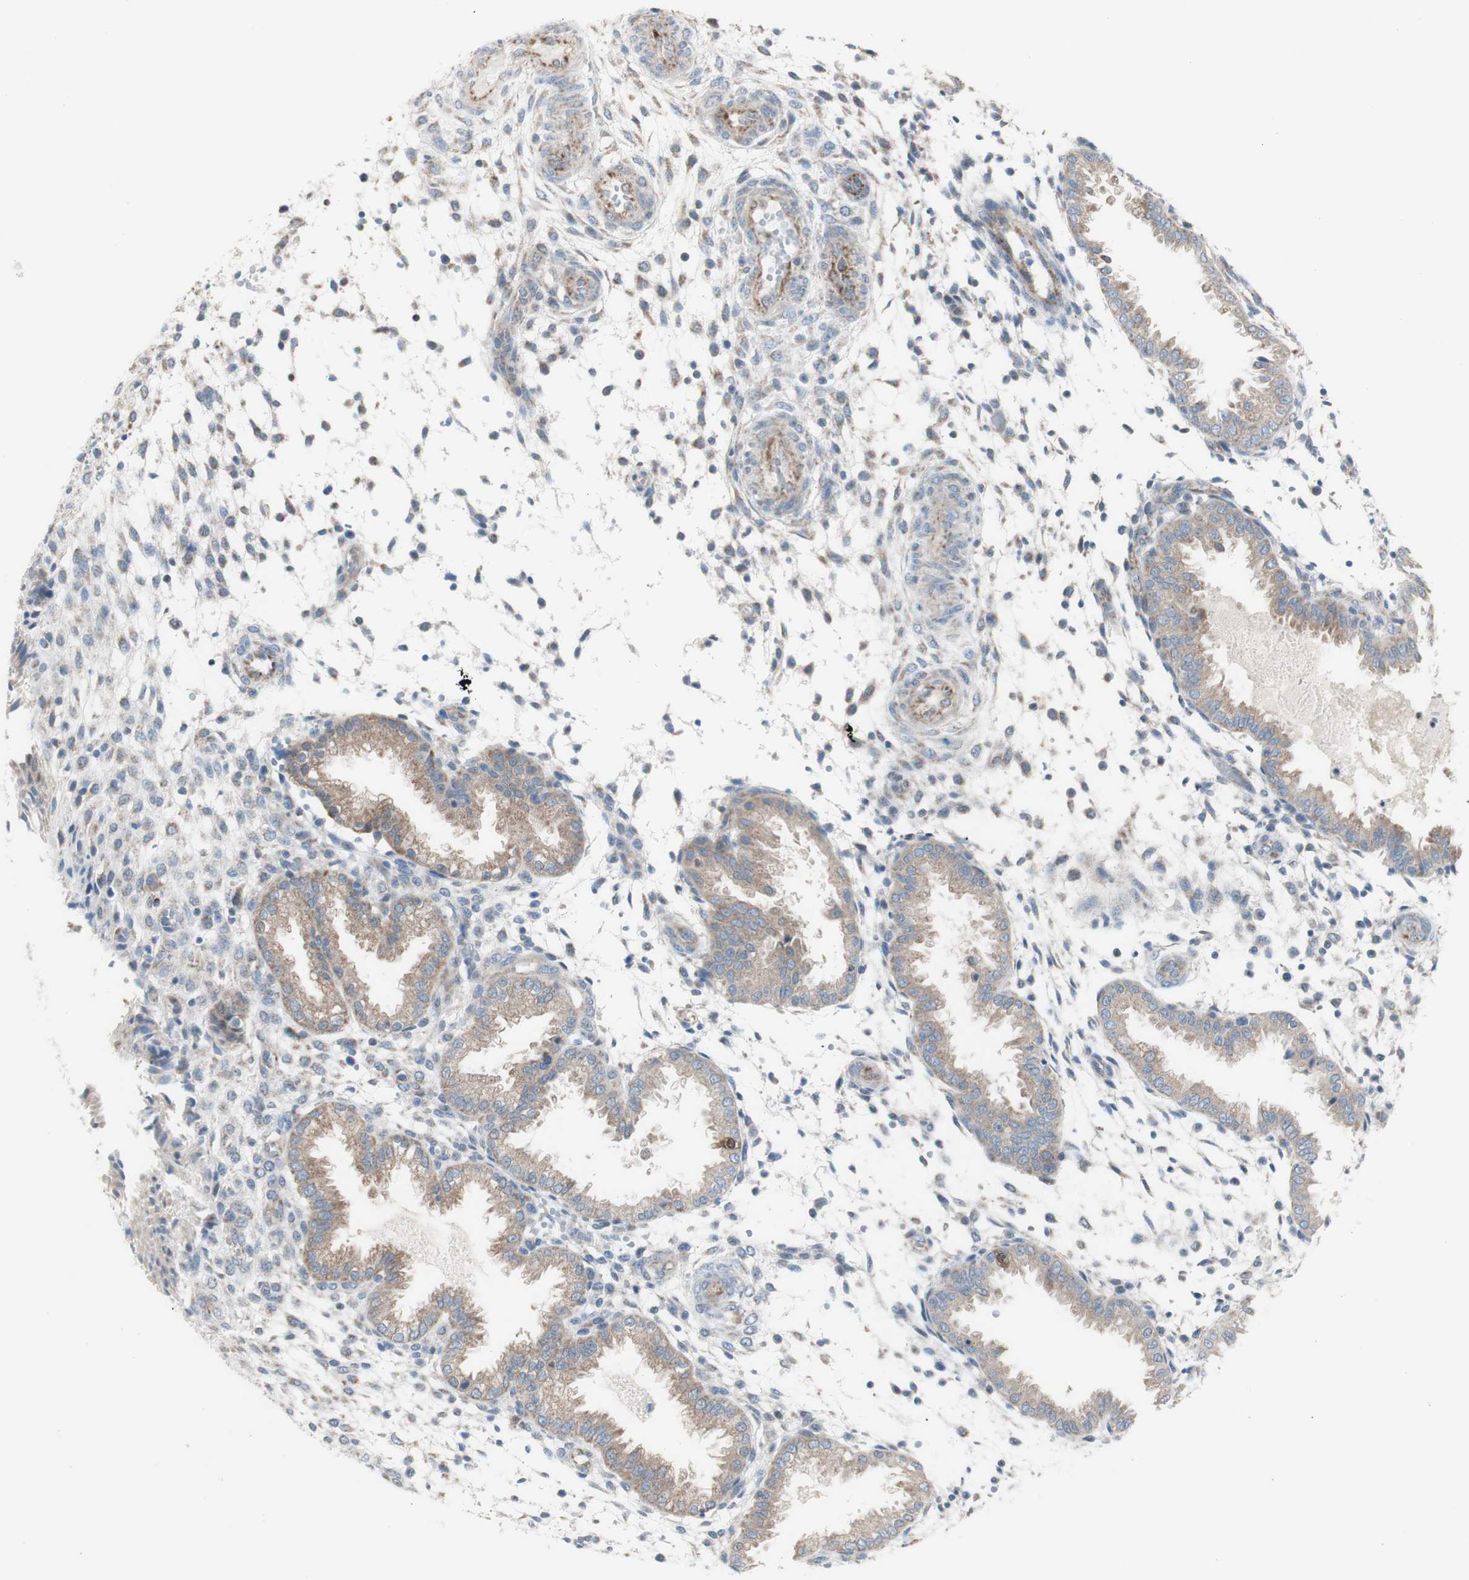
{"staining": {"intensity": "weak", "quantity": "<25%", "location": "cytoplasmic/membranous"}, "tissue": "endometrium", "cell_type": "Cells in endometrial stroma", "image_type": "normal", "snomed": [{"axis": "morphology", "description": "Normal tissue, NOS"}, {"axis": "topography", "description": "Endometrium"}], "caption": "Normal endometrium was stained to show a protein in brown. There is no significant positivity in cells in endometrial stroma.", "gene": "C3orf52", "patient": {"sex": "female", "age": 33}}